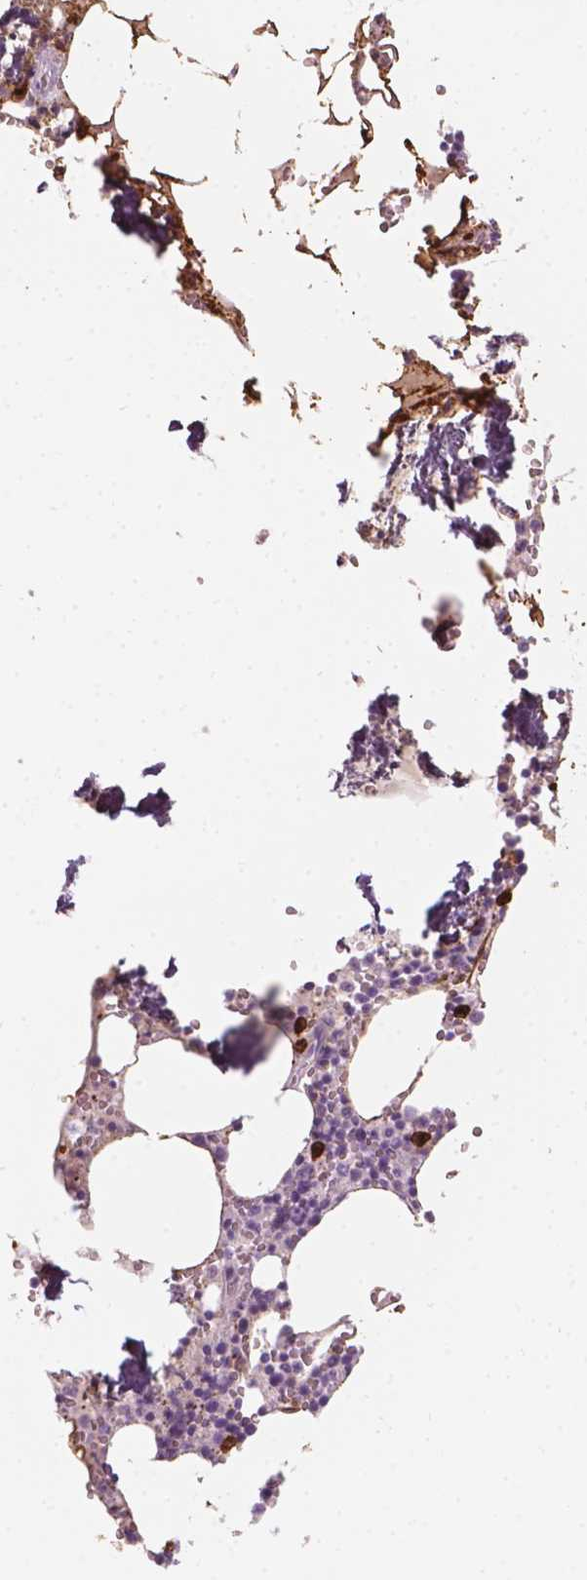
{"staining": {"intensity": "weak", "quantity": "<25%", "location": "cytoplasmic/membranous"}, "tissue": "bone marrow", "cell_type": "Hematopoietic cells", "image_type": "normal", "snomed": [{"axis": "morphology", "description": "Normal tissue, NOS"}, {"axis": "topography", "description": "Bone marrow"}], "caption": "This is an immunohistochemistry (IHC) image of unremarkable bone marrow. There is no expression in hematopoietic cells.", "gene": "CES1", "patient": {"sex": "male", "age": 54}}